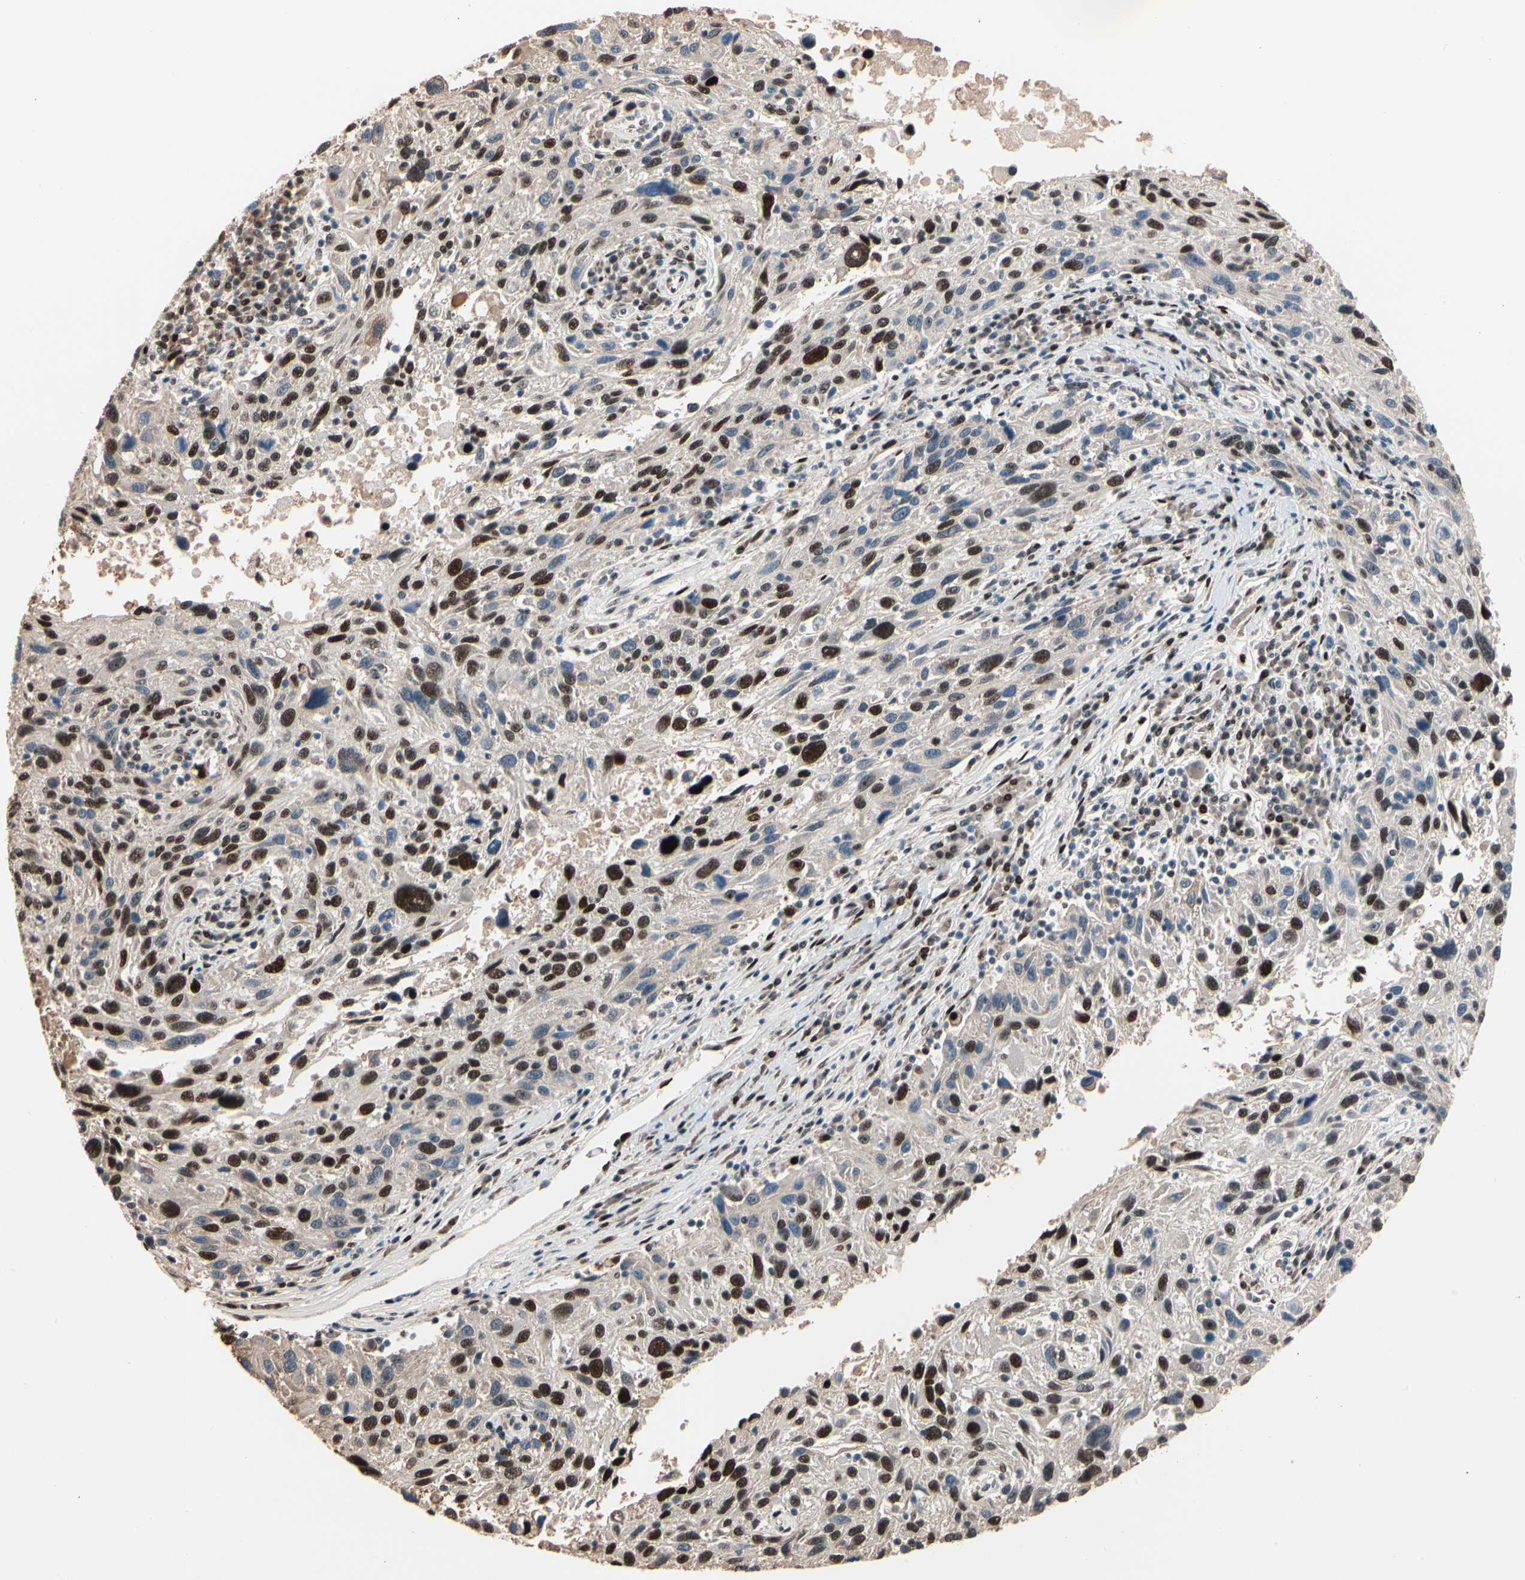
{"staining": {"intensity": "strong", "quantity": ">75%", "location": "nuclear"}, "tissue": "melanoma", "cell_type": "Tumor cells", "image_type": "cancer", "snomed": [{"axis": "morphology", "description": "Malignant melanoma, NOS"}, {"axis": "topography", "description": "Skin"}], "caption": "Immunohistochemistry (IHC) of melanoma displays high levels of strong nuclear staining in approximately >75% of tumor cells. (DAB (3,3'-diaminobenzidine) IHC with brightfield microscopy, high magnification).", "gene": "FOXO3", "patient": {"sex": "male", "age": 53}}